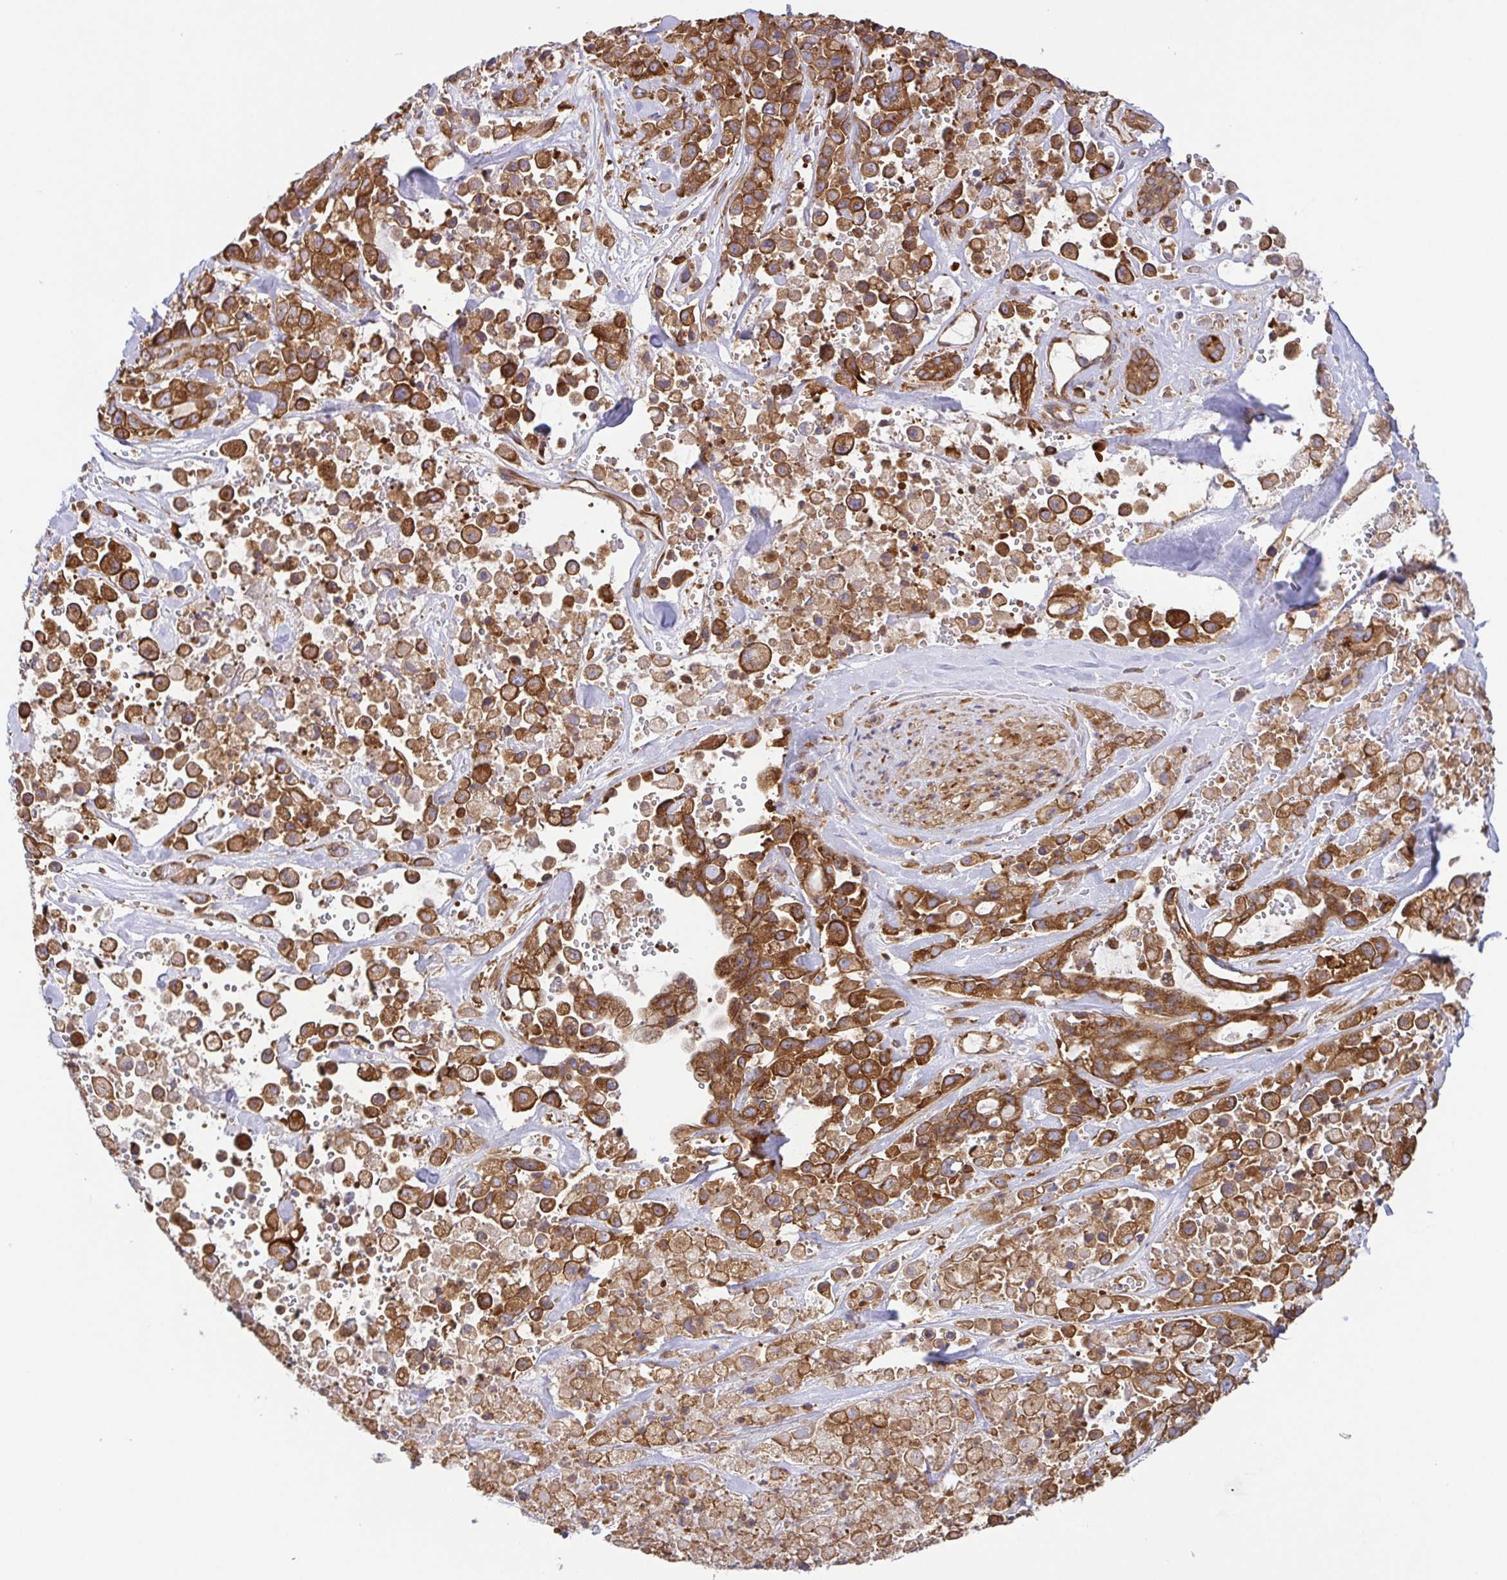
{"staining": {"intensity": "strong", "quantity": ">75%", "location": "cytoplasmic/membranous"}, "tissue": "pancreatic cancer", "cell_type": "Tumor cells", "image_type": "cancer", "snomed": [{"axis": "morphology", "description": "Adenocarcinoma, NOS"}, {"axis": "topography", "description": "Pancreas"}], "caption": "Immunohistochemical staining of human pancreatic adenocarcinoma shows strong cytoplasmic/membranous protein expression in approximately >75% of tumor cells.", "gene": "KIF5B", "patient": {"sex": "male", "age": 44}}